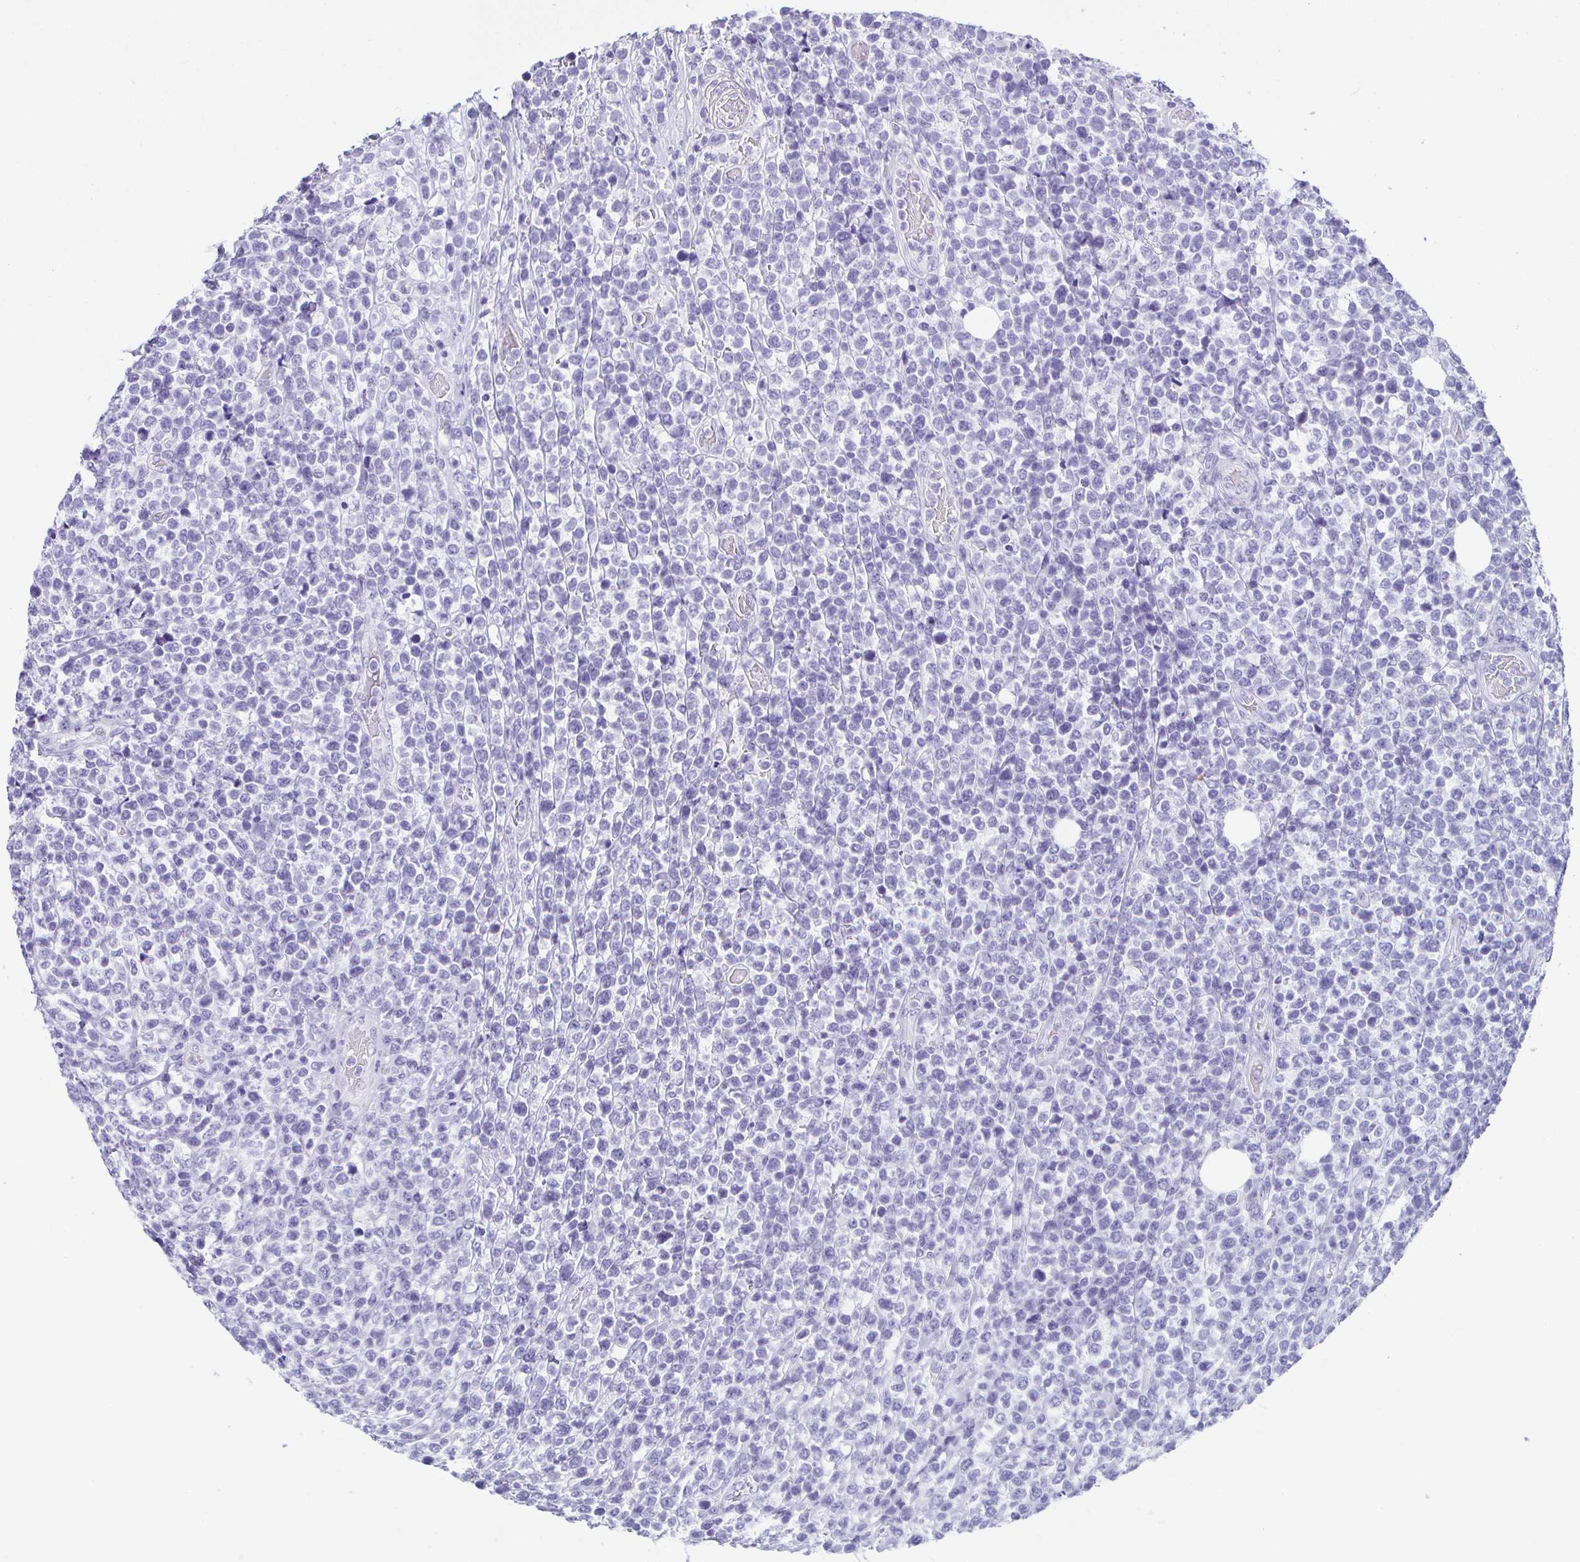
{"staining": {"intensity": "negative", "quantity": "none", "location": "none"}, "tissue": "lymphoma", "cell_type": "Tumor cells", "image_type": "cancer", "snomed": [{"axis": "morphology", "description": "Malignant lymphoma, non-Hodgkin's type, High grade"}, {"axis": "topography", "description": "Soft tissue"}], "caption": "Tumor cells are negative for brown protein staining in lymphoma. (Brightfield microscopy of DAB immunohistochemistry (IHC) at high magnification).", "gene": "ESX1", "patient": {"sex": "female", "age": 56}}